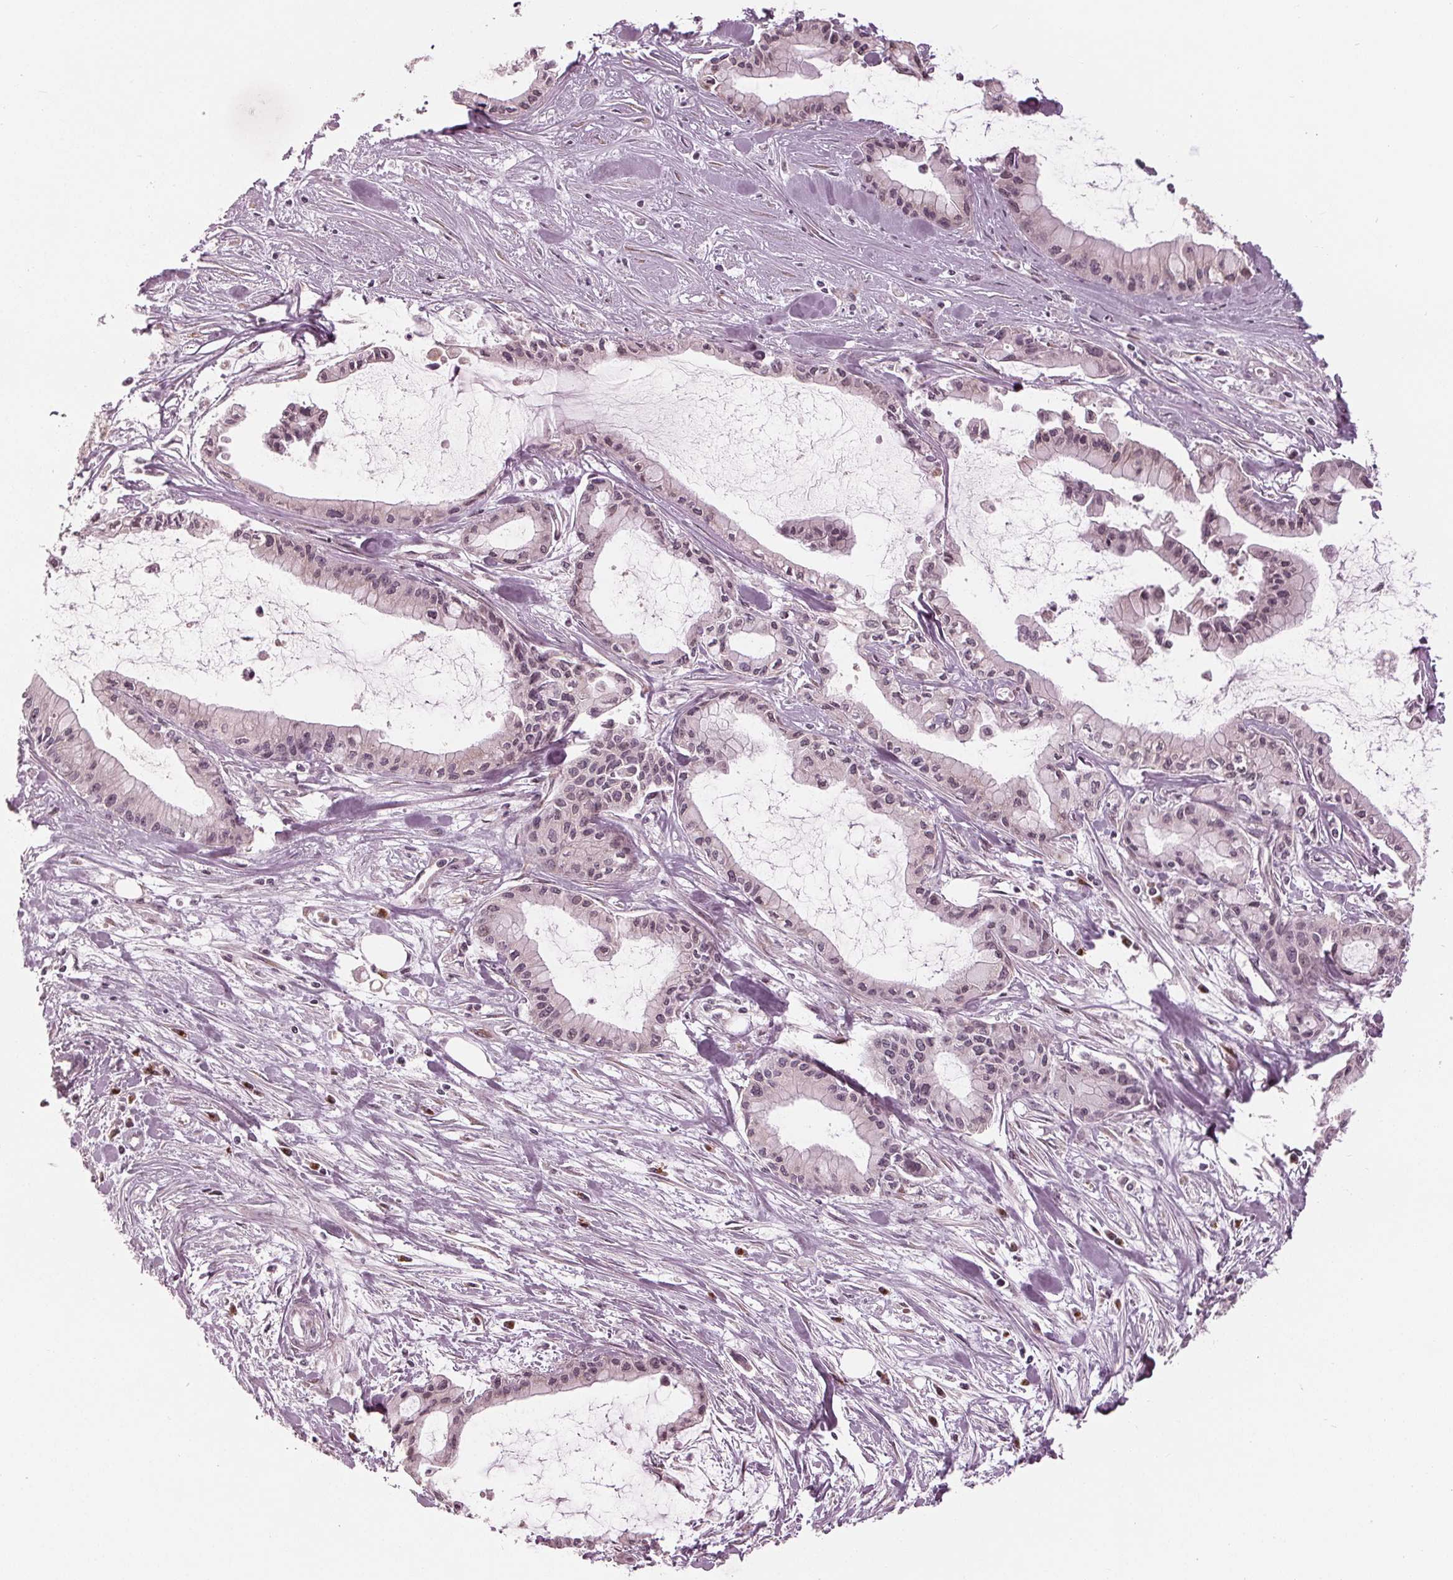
{"staining": {"intensity": "weak", "quantity": ">75%", "location": "nuclear"}, "tissue": "pancreatic cancer", "cell_type": "Tumor cells", "image_type": "cancer", "snomed": [{"axis": "morphology", "description": "Adenocarcinoma, NOS"}, {"axis": "topography", "description": "Pancreas"}], "caption": "Pancreatic adenocarcinoma stained for a protein (brown) demonstrates weak nuclear positive positivity in approximately >75% of tumor cells.", "gene": "SLX4", "patient": {"sex": "male", "age": 48}}